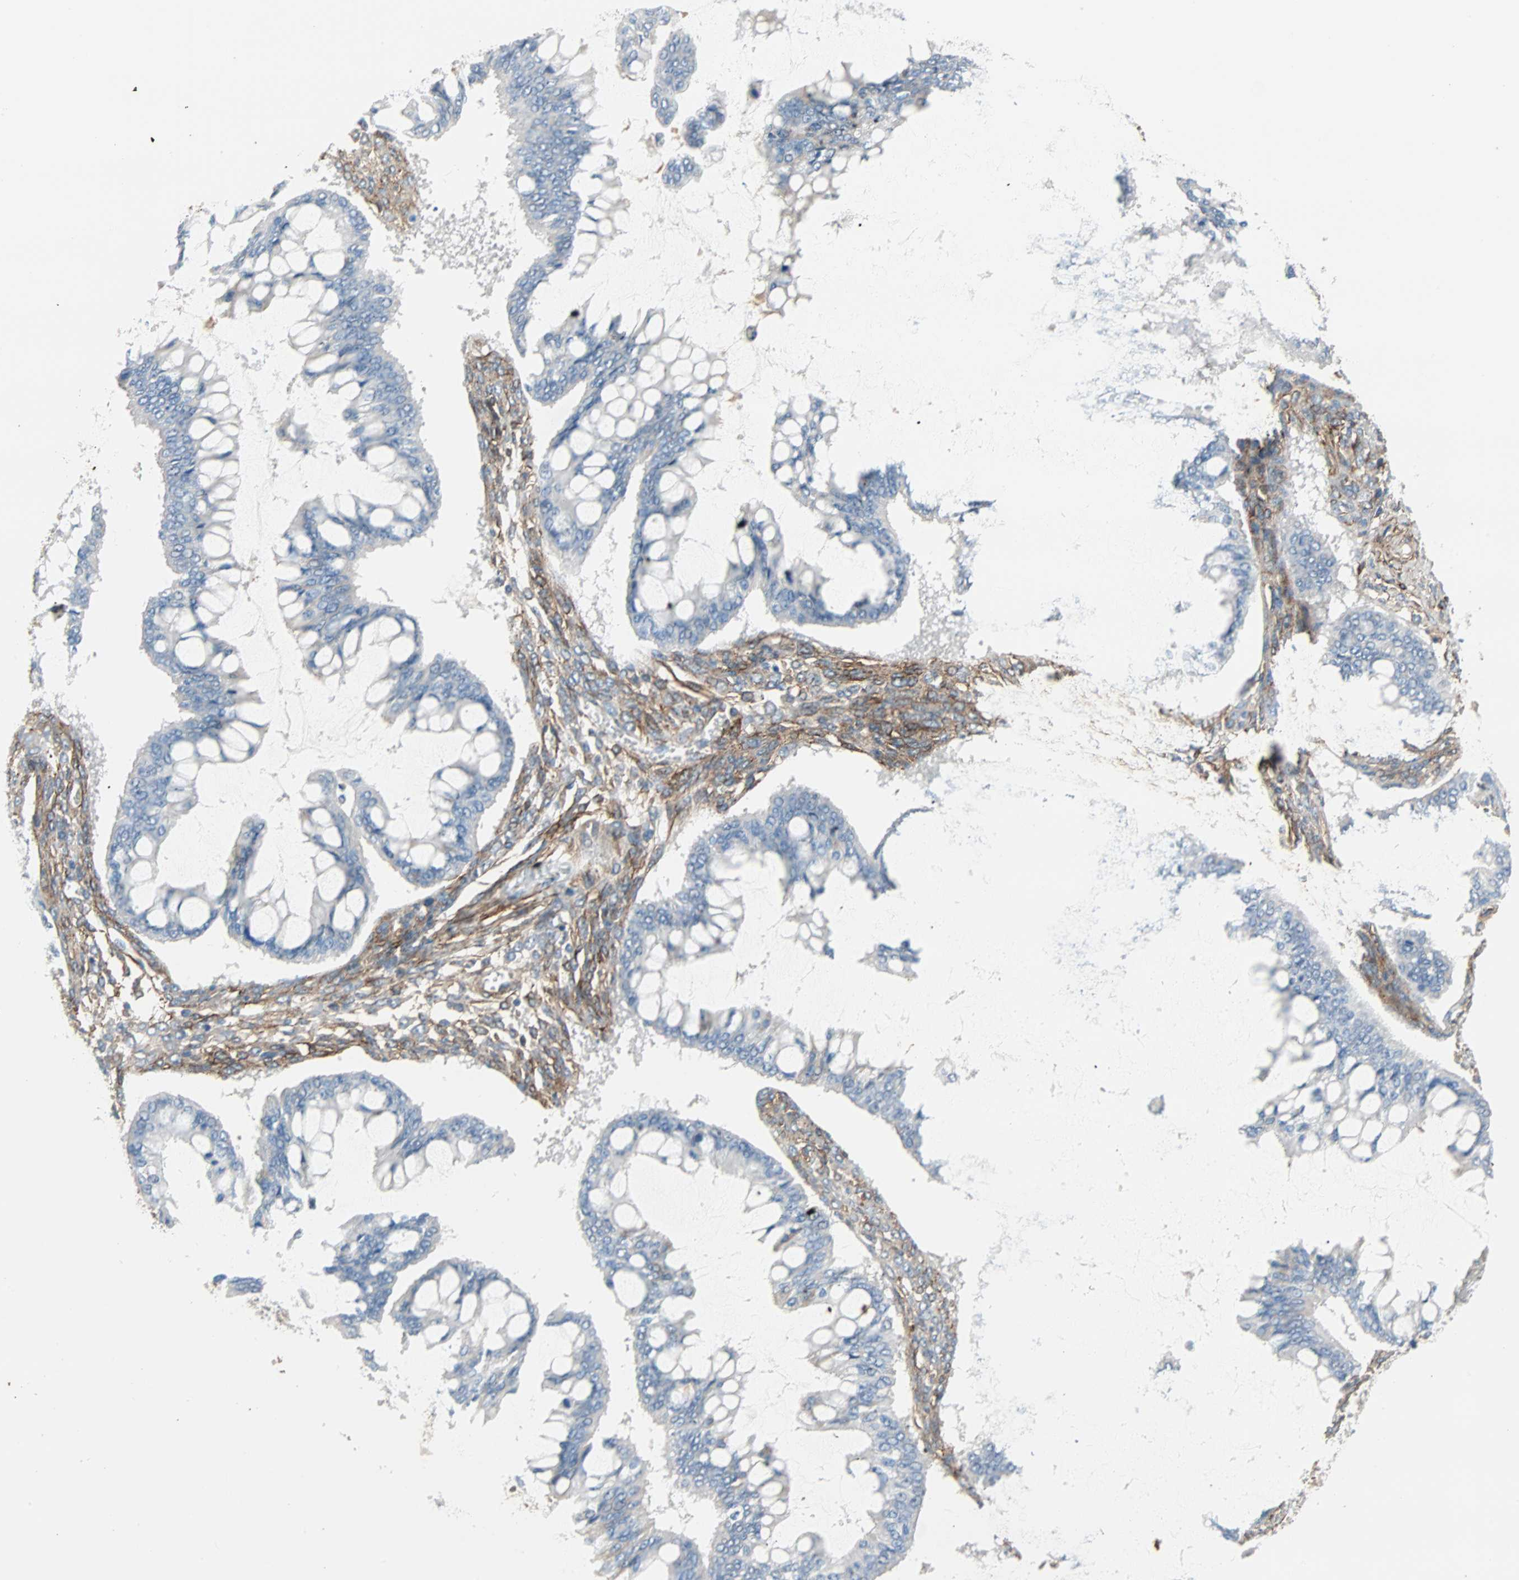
{"staining": {"intensity": "negative", "quantity": "none", "location": "none"}, "tissue": "ovarian cancer", "cell_type": "Tumor cells", "image_type": "cancer", "snomed": [{"axis": "morphology", "description": "Cystadenocarcinoma, mucinous, NOS"}, {"axis": "topography", "description": "Ovary"}], "caption": "High power microscopy micrograph of an IHC photomicrograph of ovarian cancer, revealing no significant expression in tumor cells. Nuclei are stained in blue.", "gene": "EPB41L2", "patient": {"sex": "female", "age": 73}}